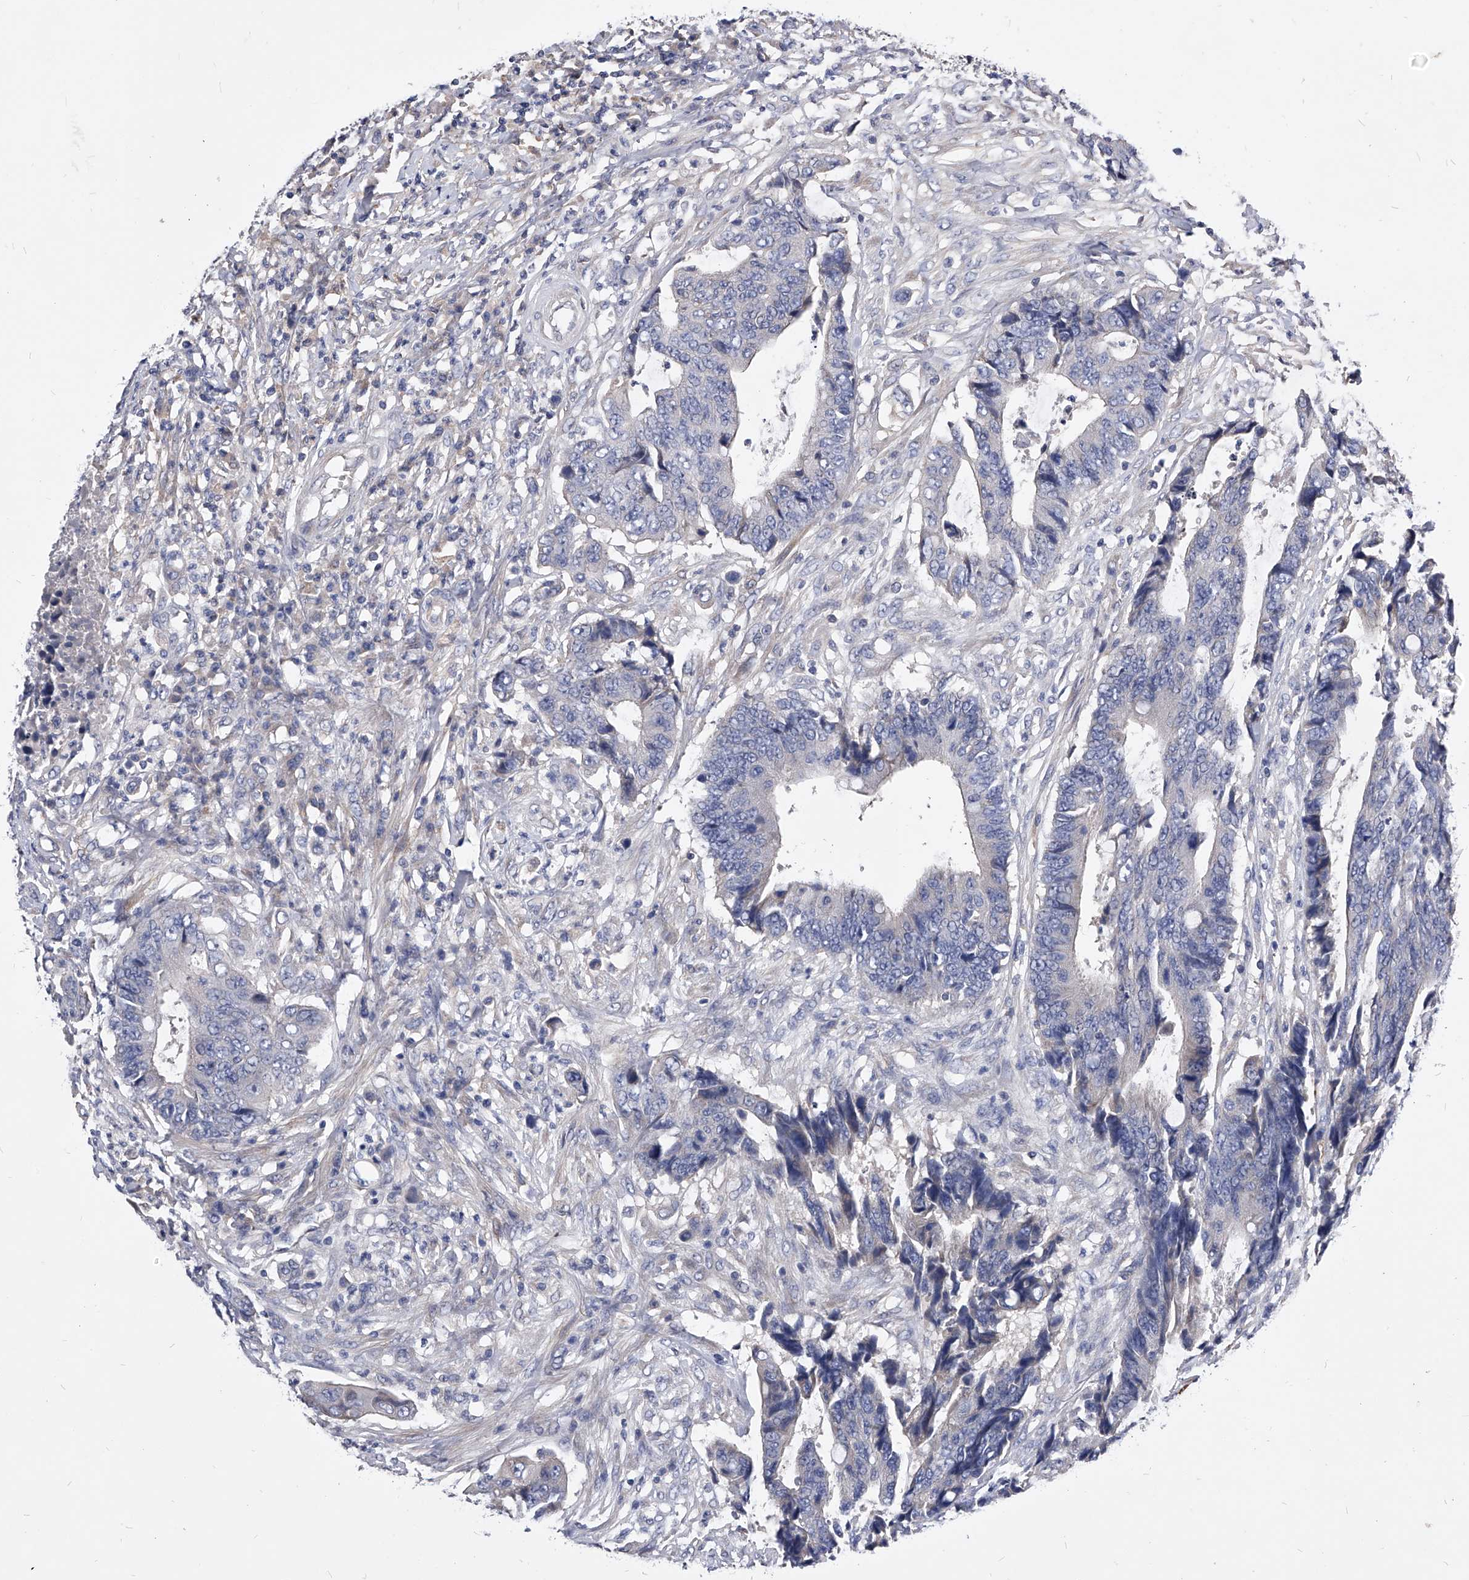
{"staining": {"intensity": "negative", "quantity": "none", "location": "none"}, "tissue": "colorectal cancer", "cell_type": "Tumor cells", "image_type": "cancer", "snomed": [{"axis": "morphology", "description": "Adenocarcinoma, NOS"}, {"axis": "topography", "description": "Rectum"}], "caption": "The image reveals no significant expression in tumor cells of adenocarcinoma (colorectal).", "gene": "ARL4C", "patient": {"sex": "male", "age": 84}}